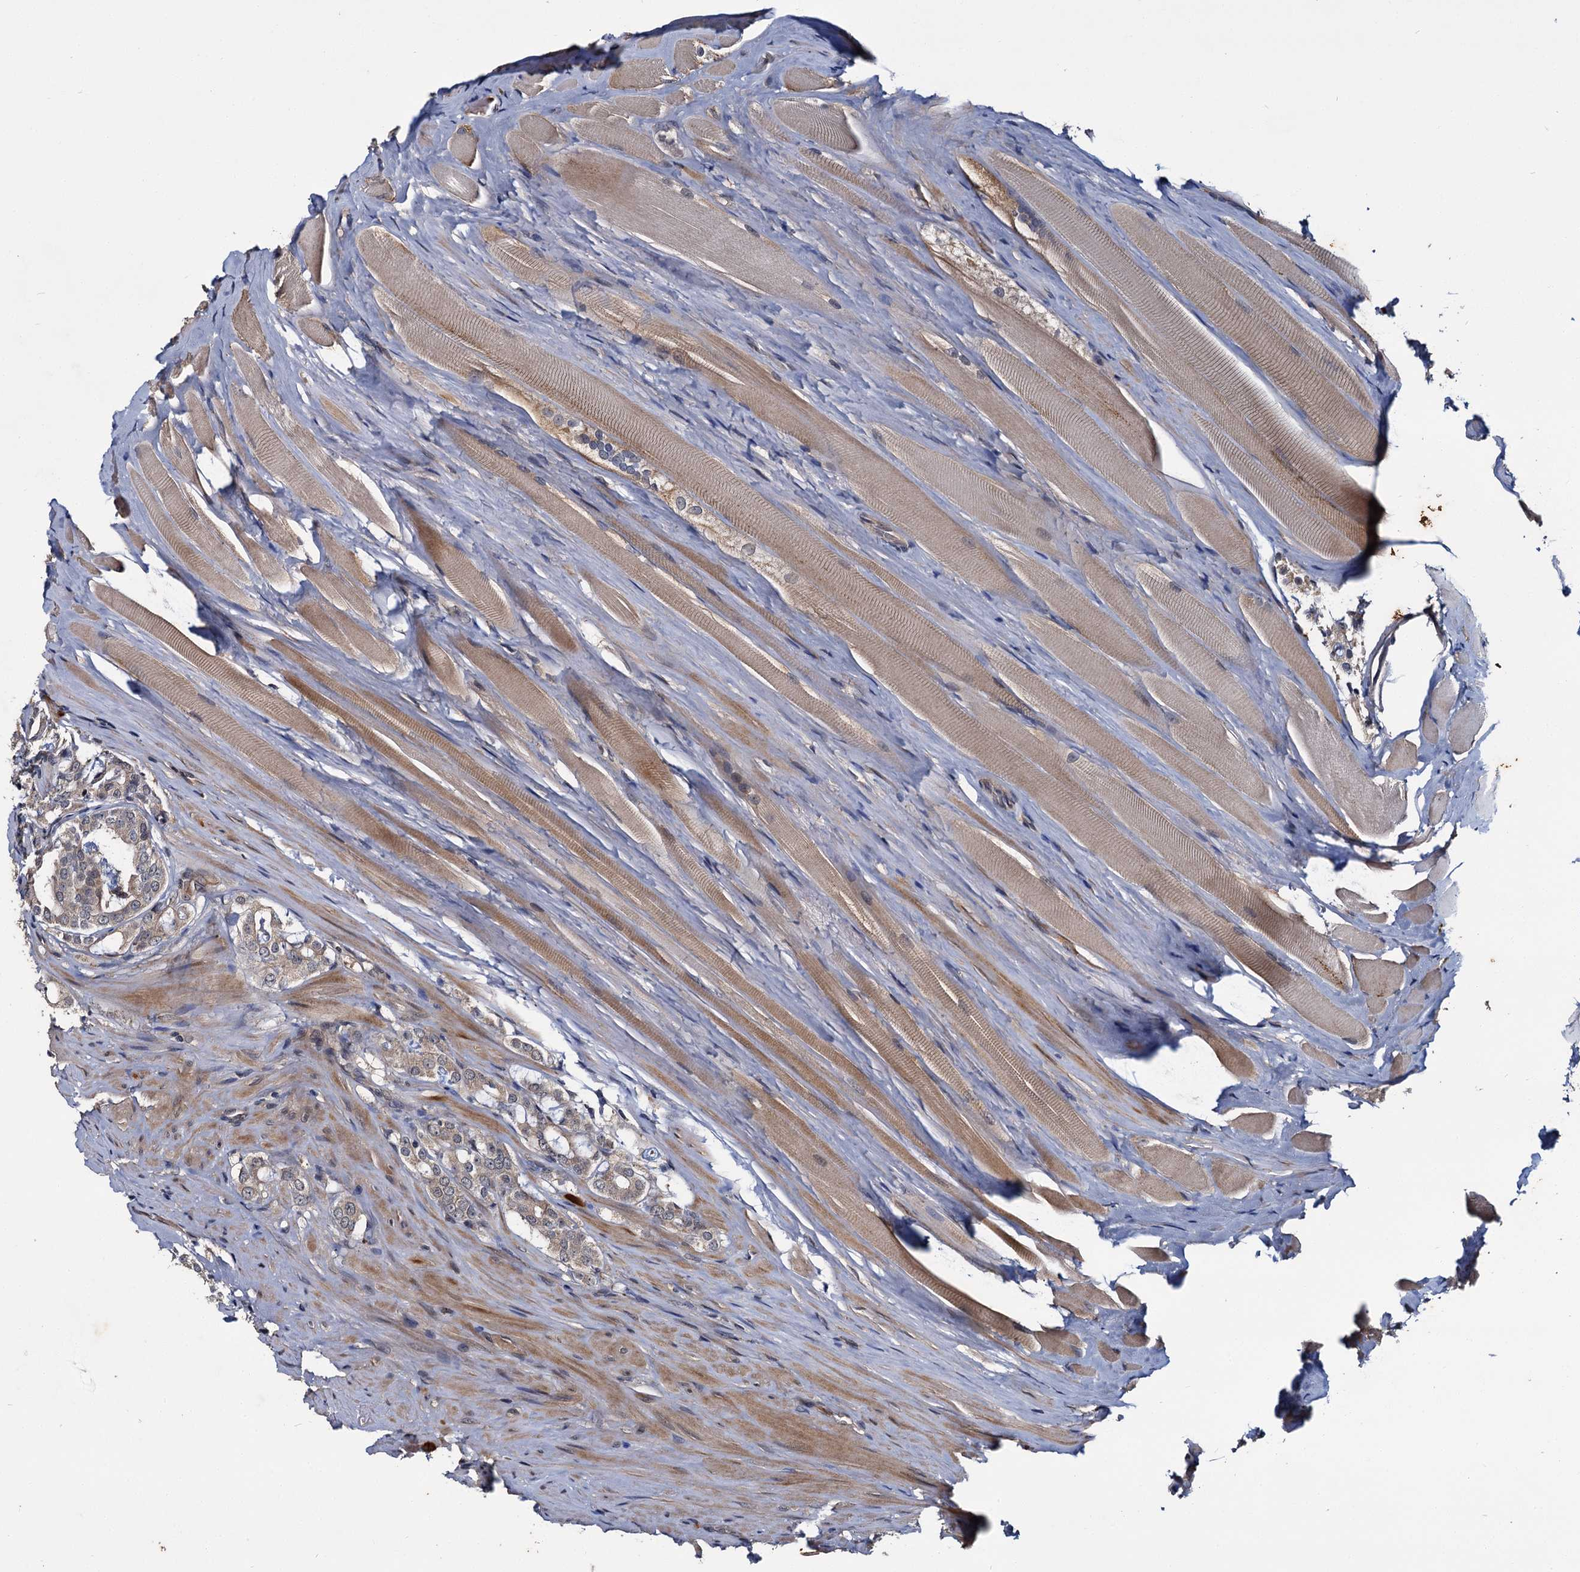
{"staining": {"intensity": "weak", "quantity": "25%-75%", "location": "cytoplasmic/membranous"}, "tissue": "prostate cancer", "cell_type": "Tumor cells", "image_type": "cancer", "snomed": [{"axis": "morphology", "description": "Adenocarcinoma, High grade"}, {"axis": "topography", "description": "Prostate"}], "caption": "The histopathology image shows a brown stain indicating the presence of a protein in the cytoplasmic/membranous of tumor cells in prostate cancer.", "gene": "SLC46A3", "patient": {"sex": "male", "age": 63}}